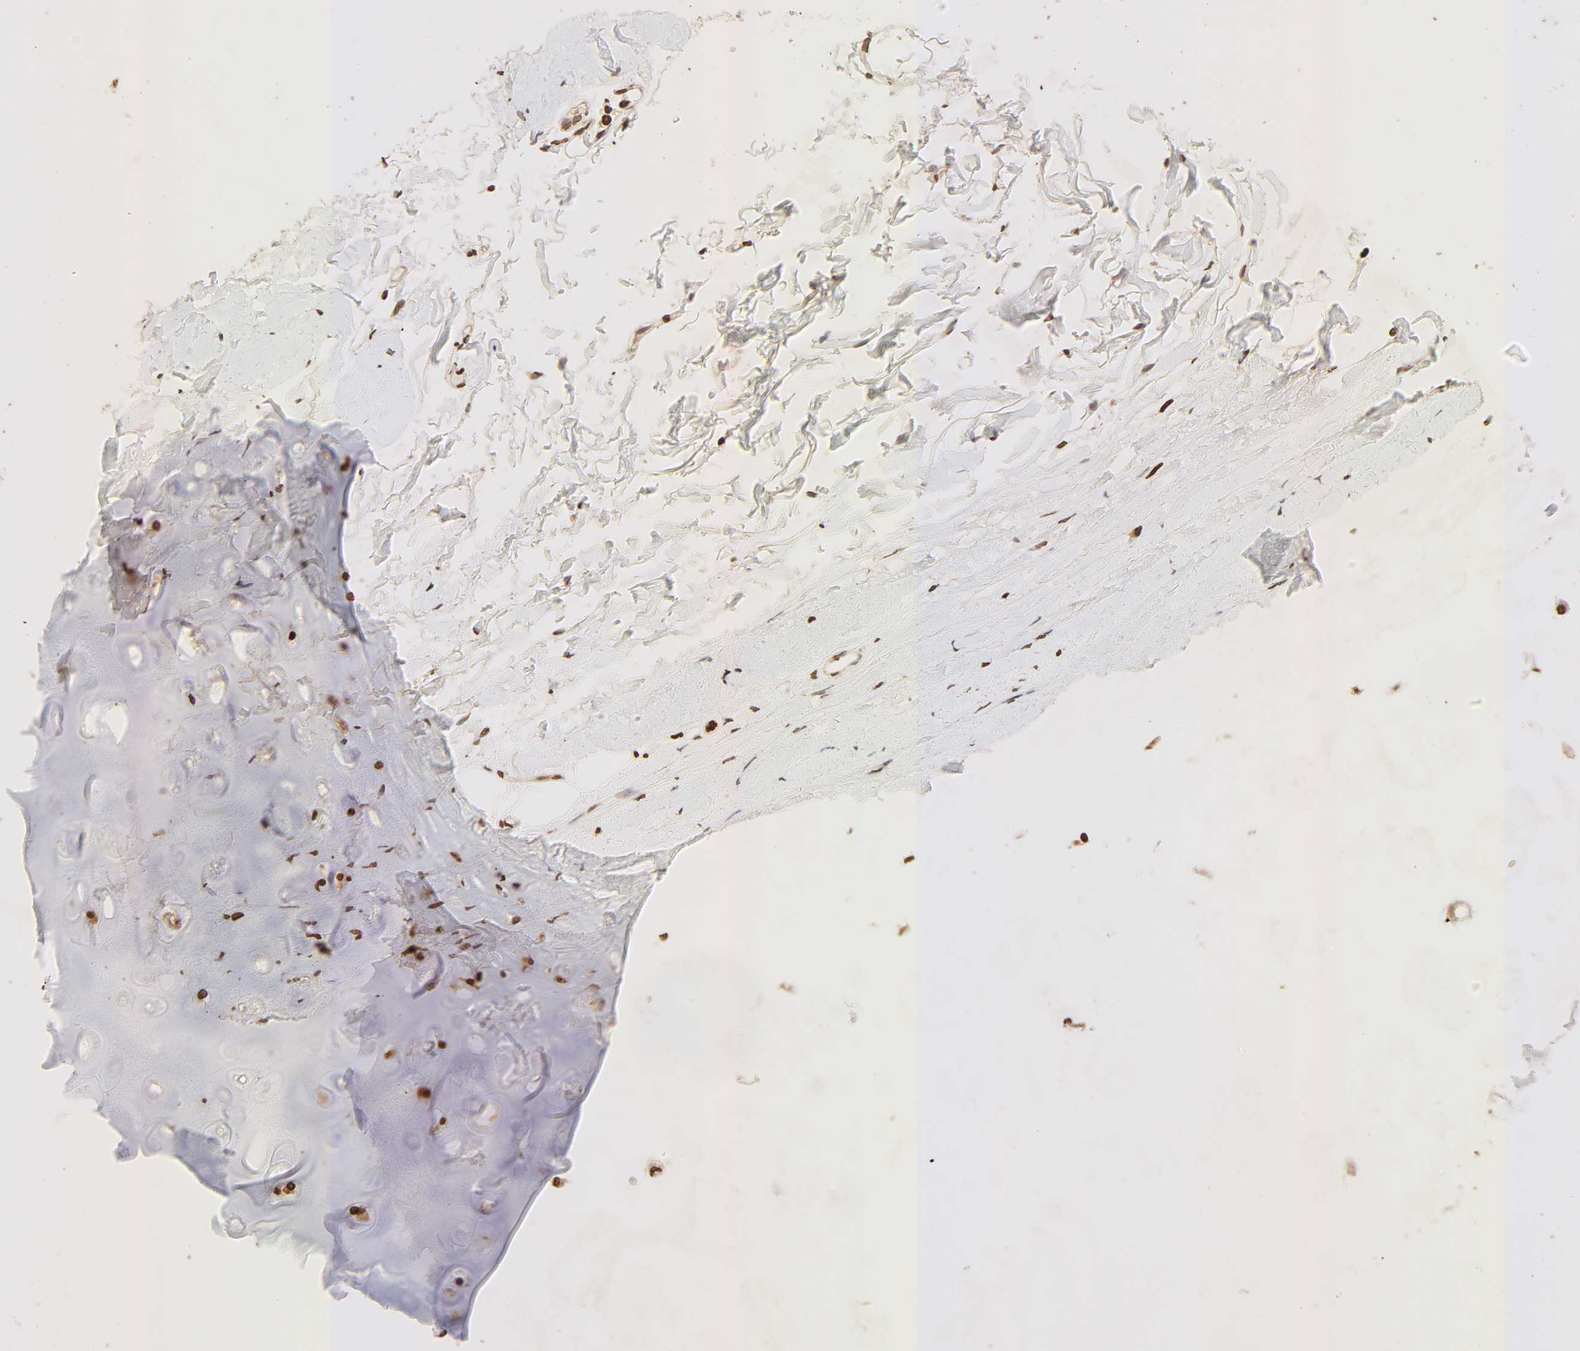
{"staining": {"intensity": "strong", "quantity": ">75%", "location": "nuclear"}, "tissue": "adipose tissue", "cell_type": "Adipocytes", "image_type": "normal", "snomed": [{"axis": "morphology", "description": "Normal tissue, NOS"}, {"axis": "topography", "description": "Cartilage tissue"}, {"axis": "topography", "description": "Bronchus"}], "caption": "Immunohistochemistry image of normal human adipose tissue stained for a protein (brown), which reveals high levels of strong nuclear positivity in approximately >75% of adipocytes.", "gene": "TBL1X", "patient": {"sex": "female", "age": 73}}